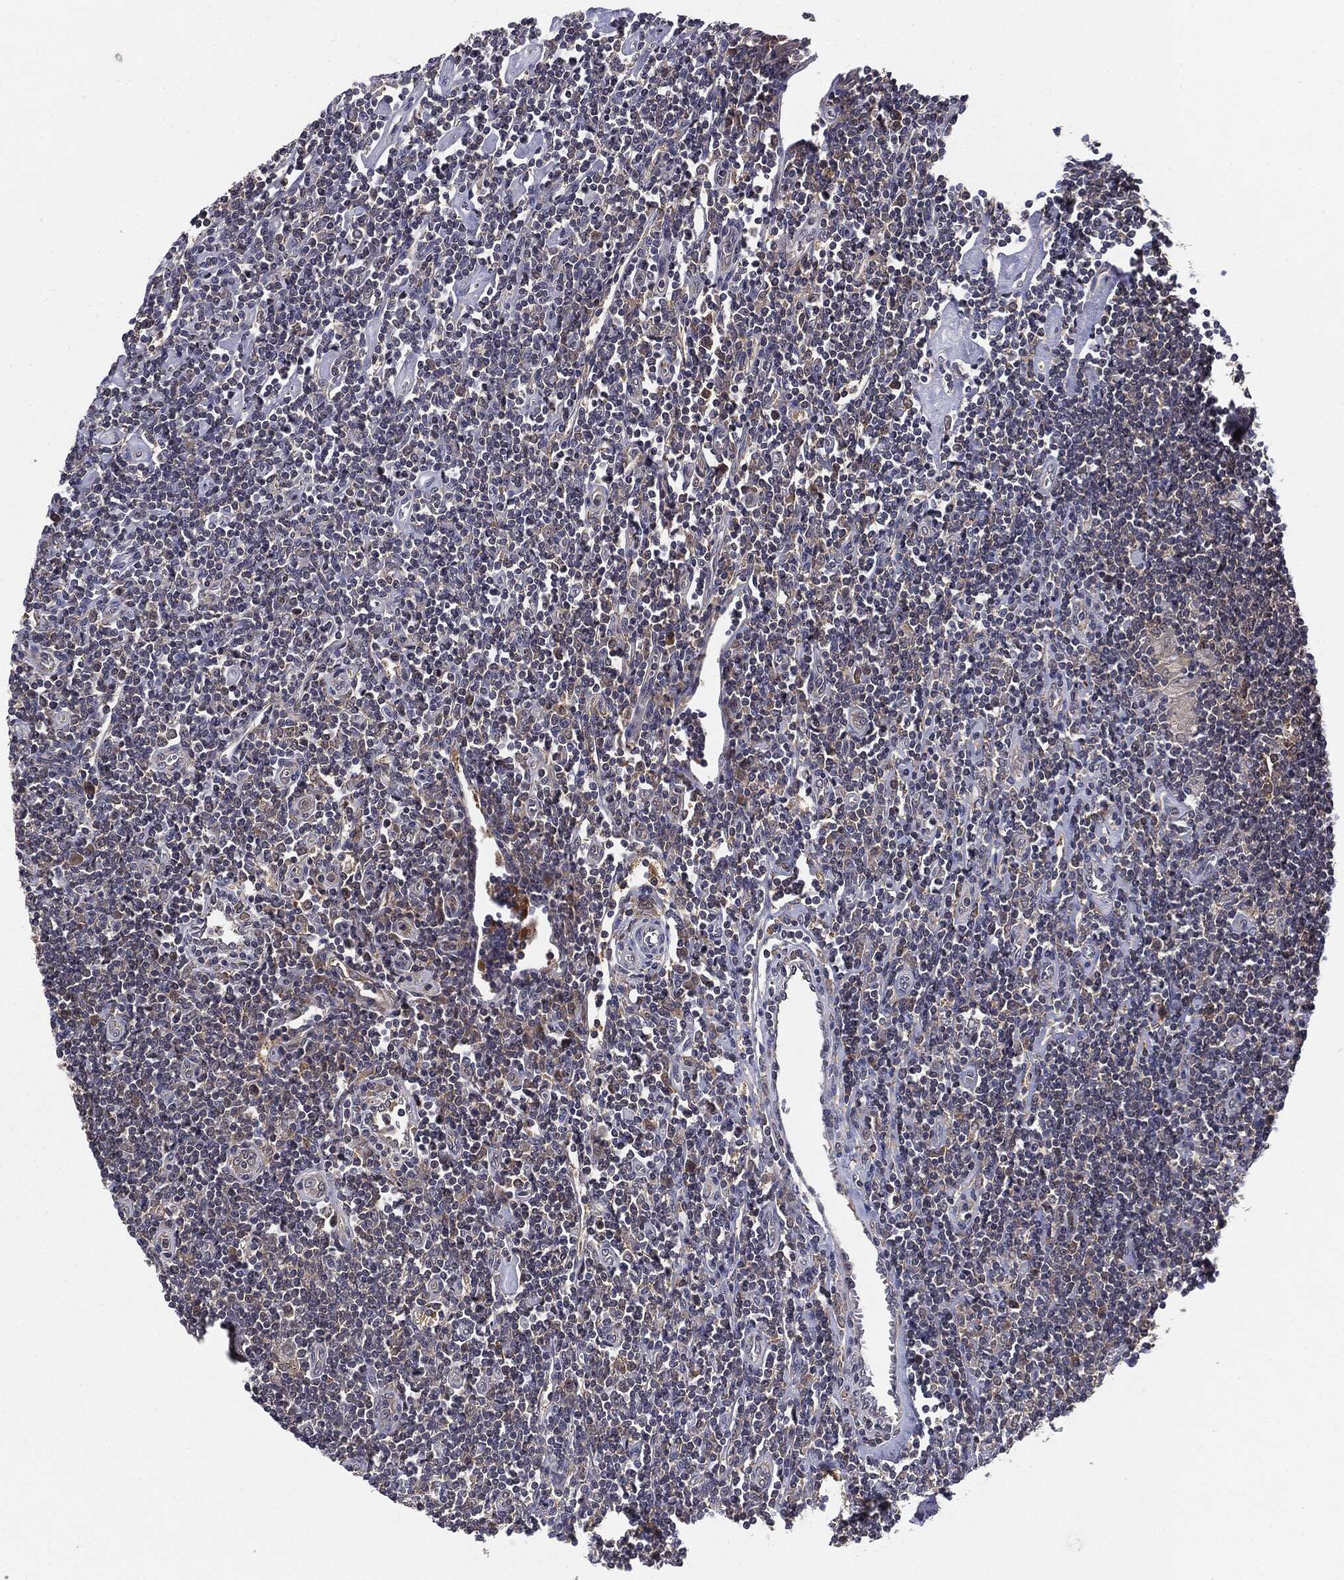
{"staining": {"intensity": "negative", "quantity": "none", "location": "none"}, "tissue": "lymphoma", "cell_type": "Tumor cells", "image_type": "cancer", "snomed": [{"axis": "morphology", "description": "Hodgkin's disease, NOS"}, {"axis": "topography", "description": "Lymph node"}], "caption": "This photomicrograph is of Hodgkin's disease stained with IHC to label a protein in brown with the nuclei are counter-stained blue. There is no expression in tumor cells. The staining was performed using DAB (3,3'-diaminobenzidine) to visualize the protein expression in brown, while the nuclei were stained in blue with hematoxylin (Magnification: 20x).", "gene": "KRT7", "patient": {"sex": "male", "age": 40}}